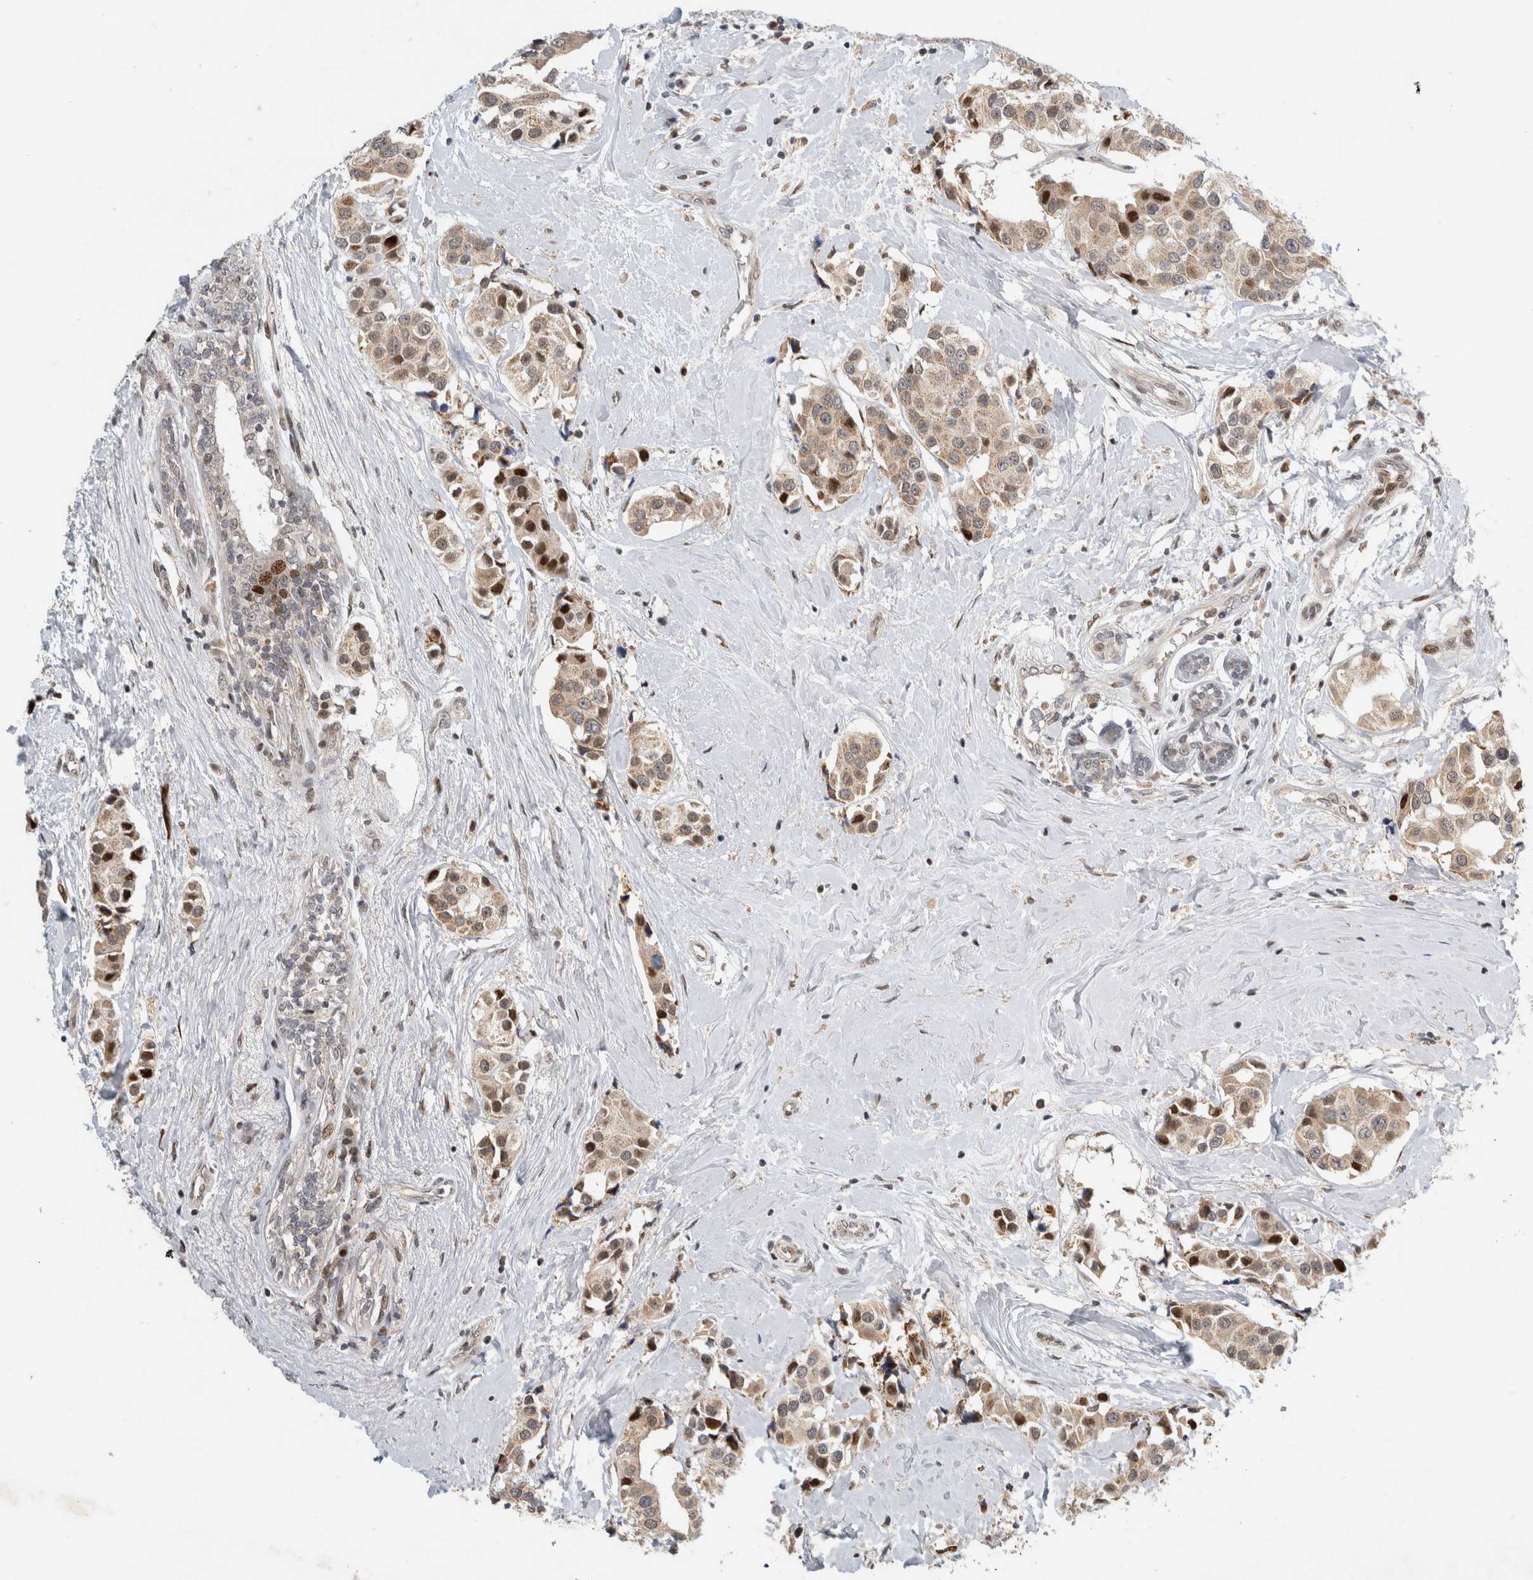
{"staining": {"intensity": "strong", "quantity": "<25%", "location": "cytoplasmic/membranous,nuclear"}, "tissue": "breast cancer", "cell_type": "Tumor cells", "image_type": "cancer", "snomed": [{"axis": "morphology", "description": "Normal tissue, NOS"}, {"axis": "morphology", "description": "Duct carcinoma"}, {"axis": "topography", "description": "Breast"}], "caption": "An image showing strong cytoplasmic/membranous and nuclear staining in approximately <25% of tumor cells in breast cancer (invasive ductal carcinoma), as visualized by brown immunohistochemical staining.", "gene": "C8orf58", "patient": {"sex": "female", "age": 39}}